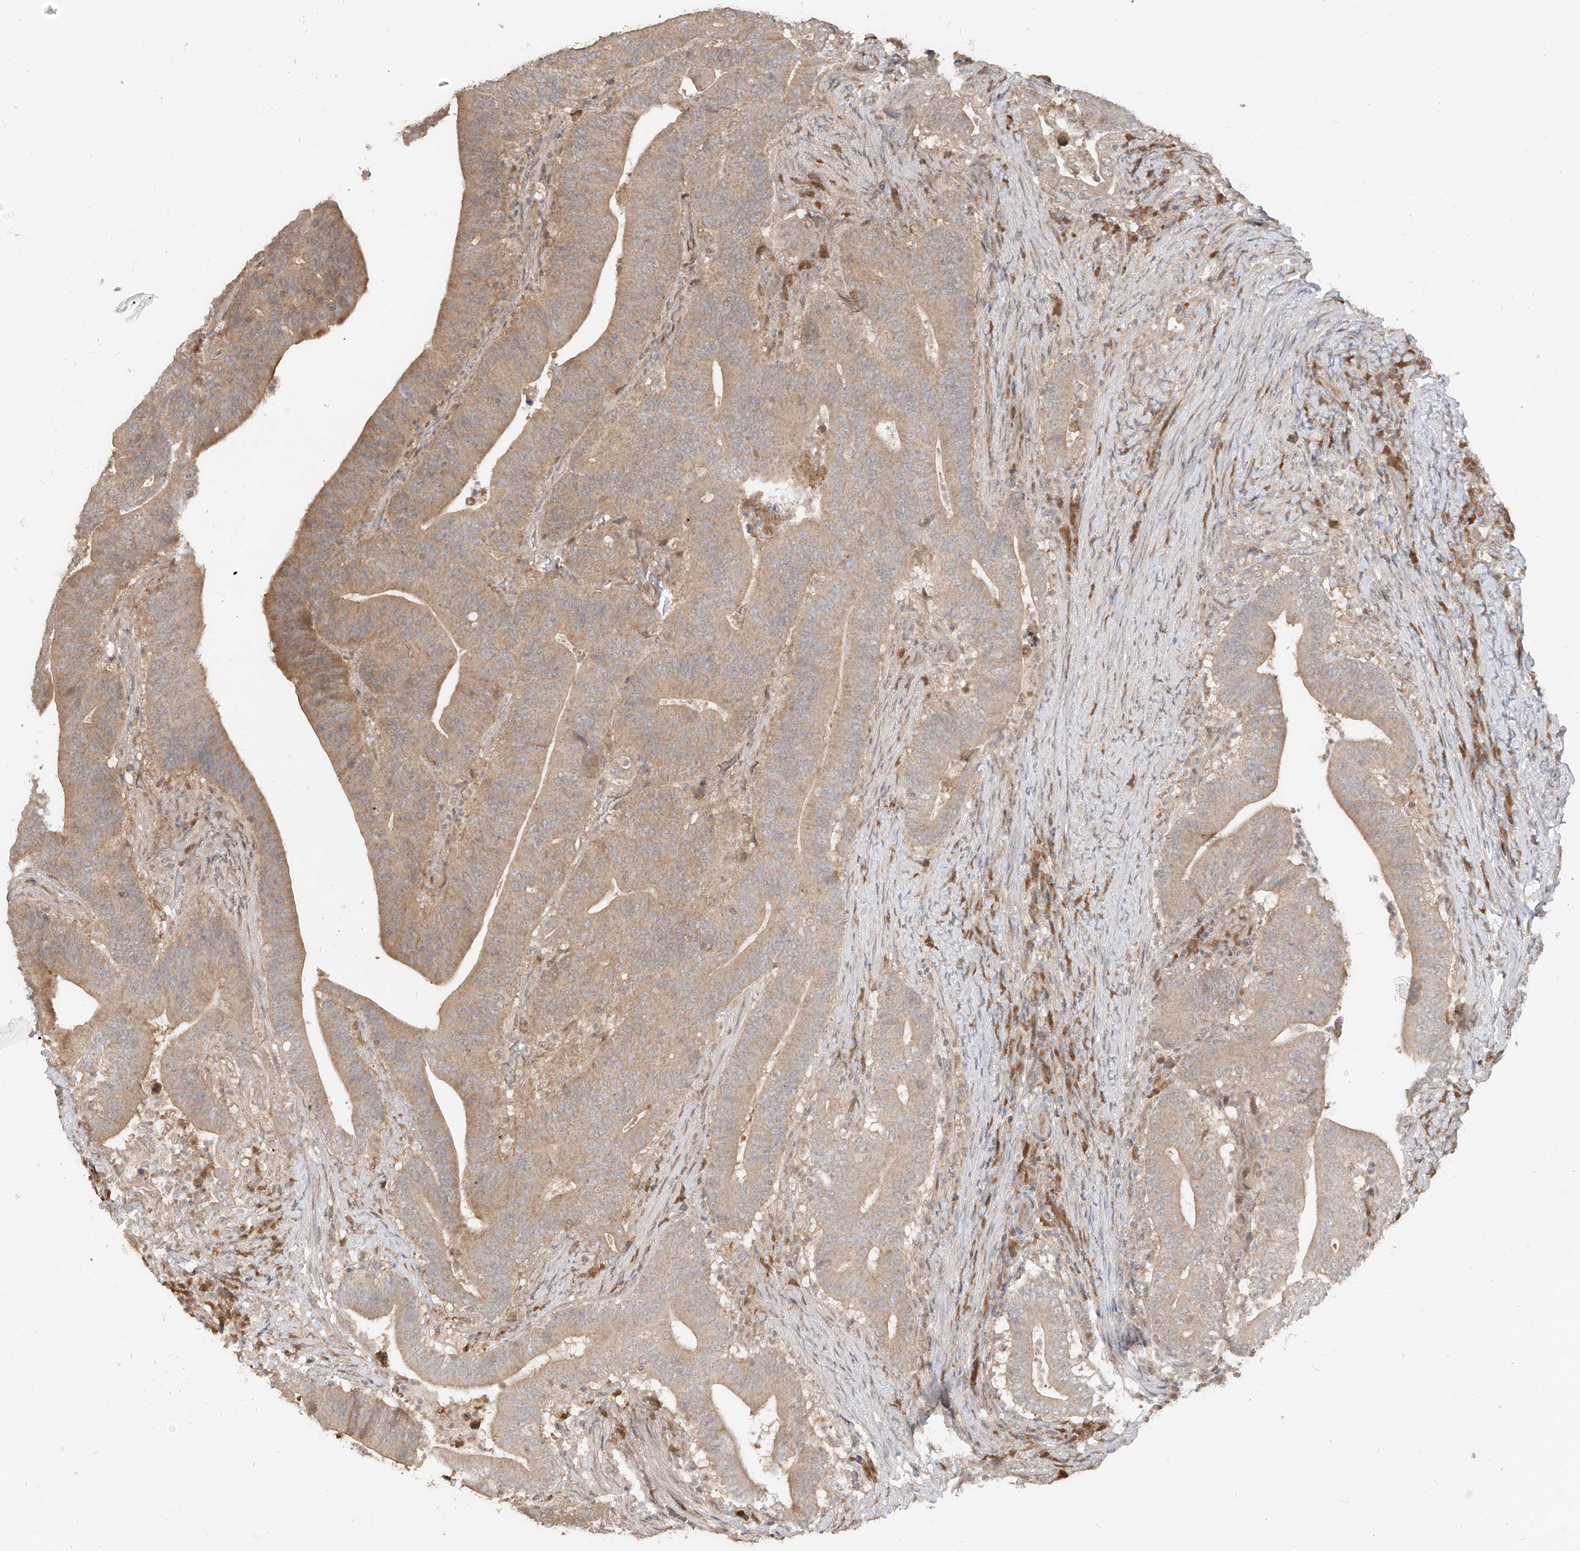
{"staining": {"intensity": "weak", "quantity": ">75%", "location": "cytoplasmic/membranous"}, "tissue": "colorectal cancer", "cell_type": "Tumor cells", "image_type": "cancer", "snomed": [{"axis": "morphology", "description": "Adenocarcinoma, NOS"}, {"axis": "topography", "description": "Colon"}], "caption": "Immunohistochemistry (IHC) (DAB) staining of adenocarcinoma (colorectal) demonstrates weak cytoplasmic/membranous protein expression in about >75% of tumor cells. (DAB IHC with brightfield microscopy, high magnification).", "gene": "COLGALT2", "patient": {"sex": "female", "age": 66}}